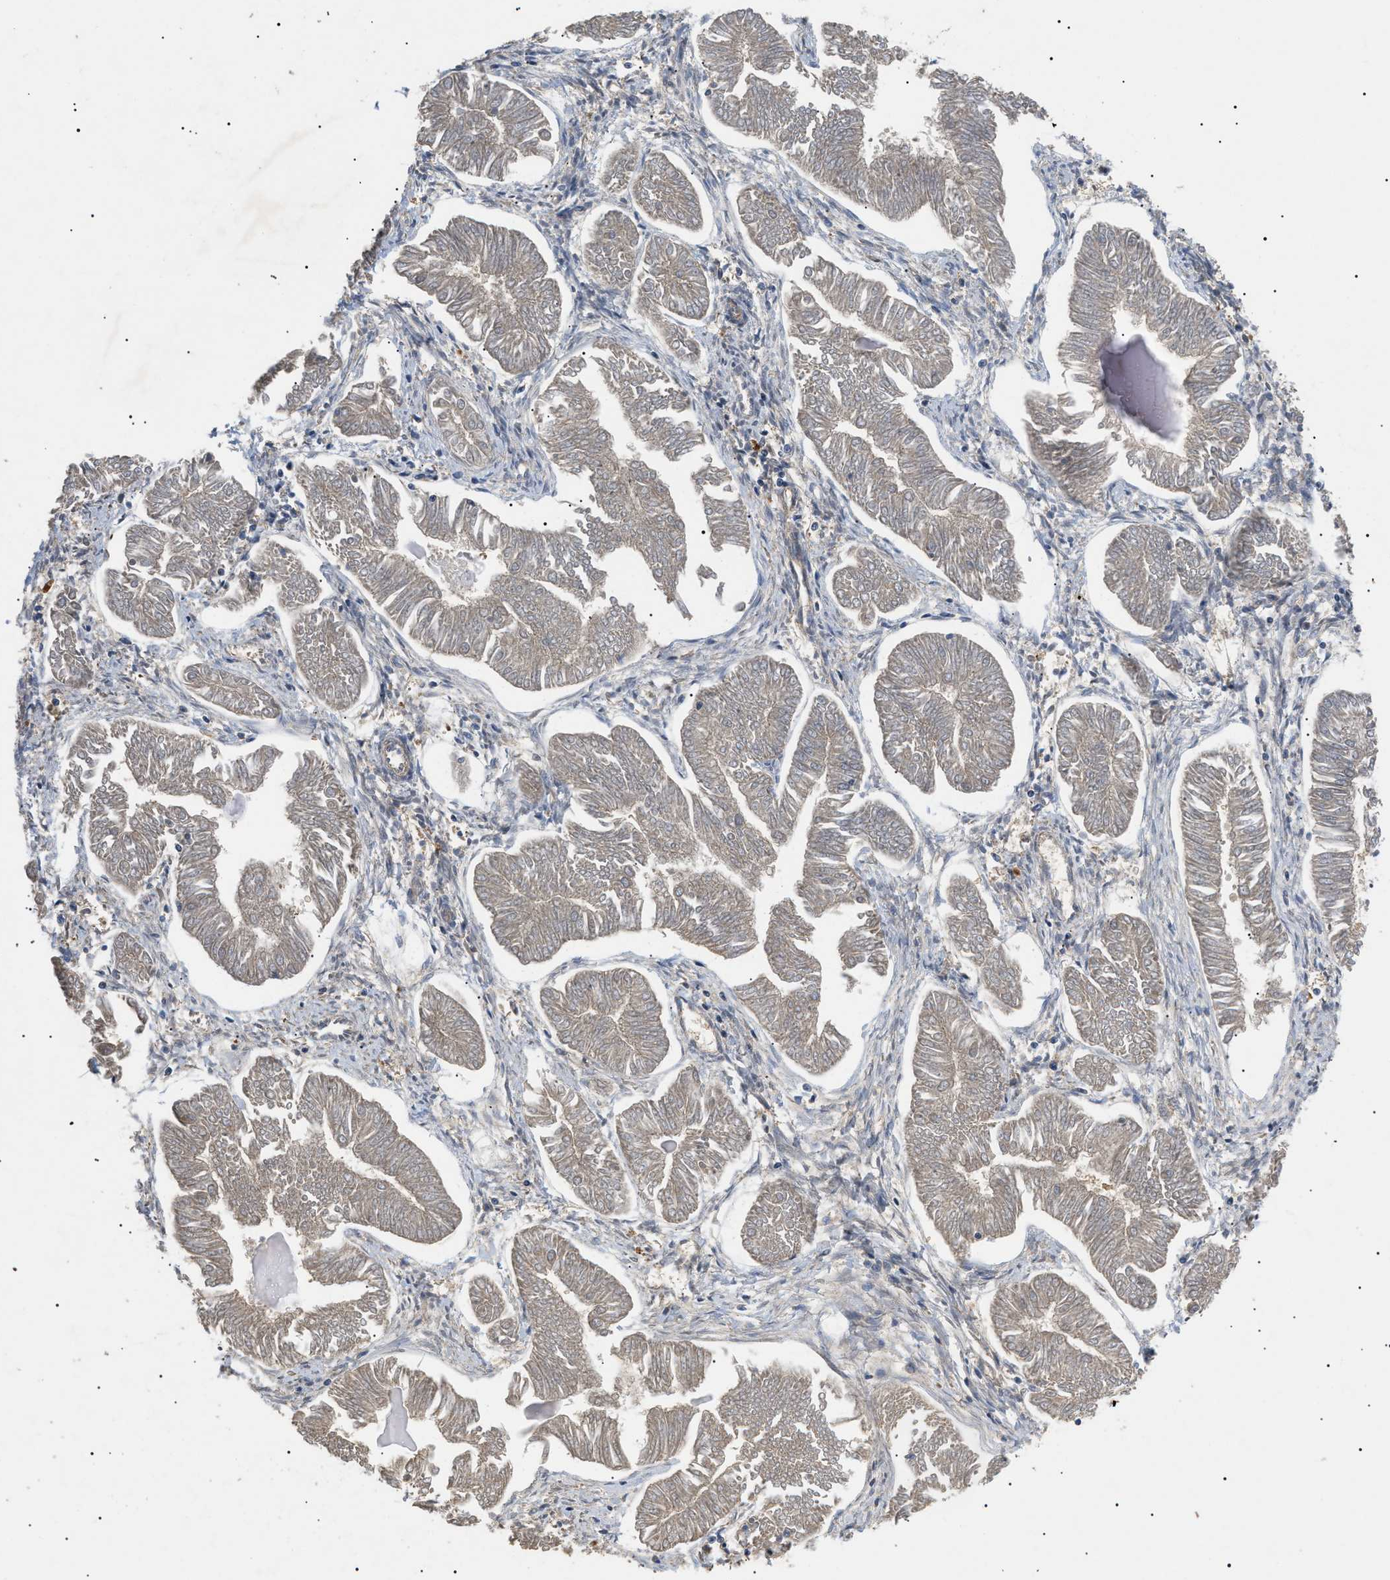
{"staining": {"intensity": "moderate", "quantity": ">75%", "location": "cytoplasmic/membranous"}, "tissue": "endometrial cancer", "cell_type": "Tumor cells", "image_type": "cancer", "snomed": [{"axis": "morphology", "description": "Adenocarcinoma, NOS"}, {"axis": "topography", "description": "Endometrium"}], "caption": "A photomicrograph of endometrial cancer stained for a protein displays moderate cytoplasmic/membranous brown staining in tumor cells.", "gene": "PPM1B", "patient": {"sex": "female", "age": 53}}